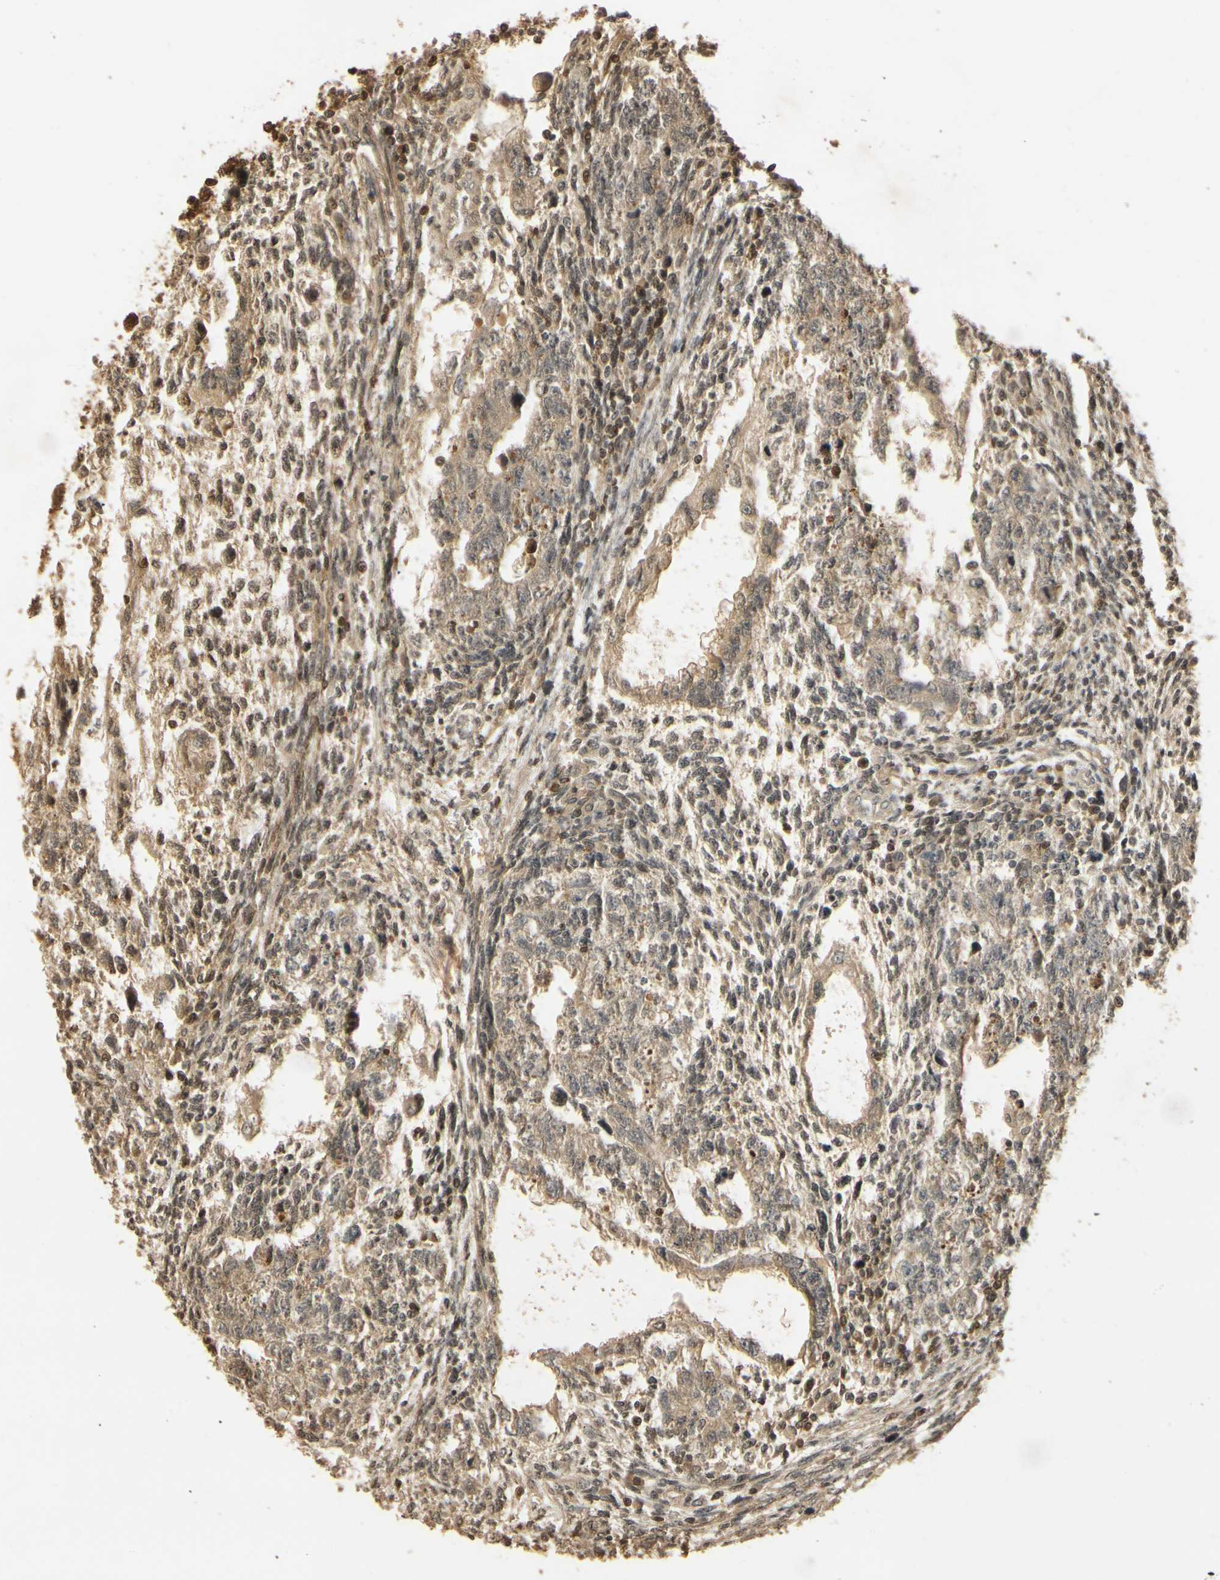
{"staining": {"intensity": "moderate", "quantity": ">75%", "location": "cytoplasmic/membranous"}, "tissue": "testis cancer", "cell_type": "Tumor cells", "image_type": "cancer", "snomed": [{"axis": "morphology", "description": "Normal tissue, NOS"}, {"axis": "morphology", "description": "Carcinoma, Embryonal, NOS"}, {"axis": "topography", "description": "Testis"}], "caption": "Immunohistochemistry of testis cancer reveals medium levels of moderate cytoplasmic/membranous staining in about >75% of tumor cells. (brown staining indicates protein expression, while blue staining denotes nuclei).", "gene": "SOD1", "patient": {"sex": "male", "age": 36}}